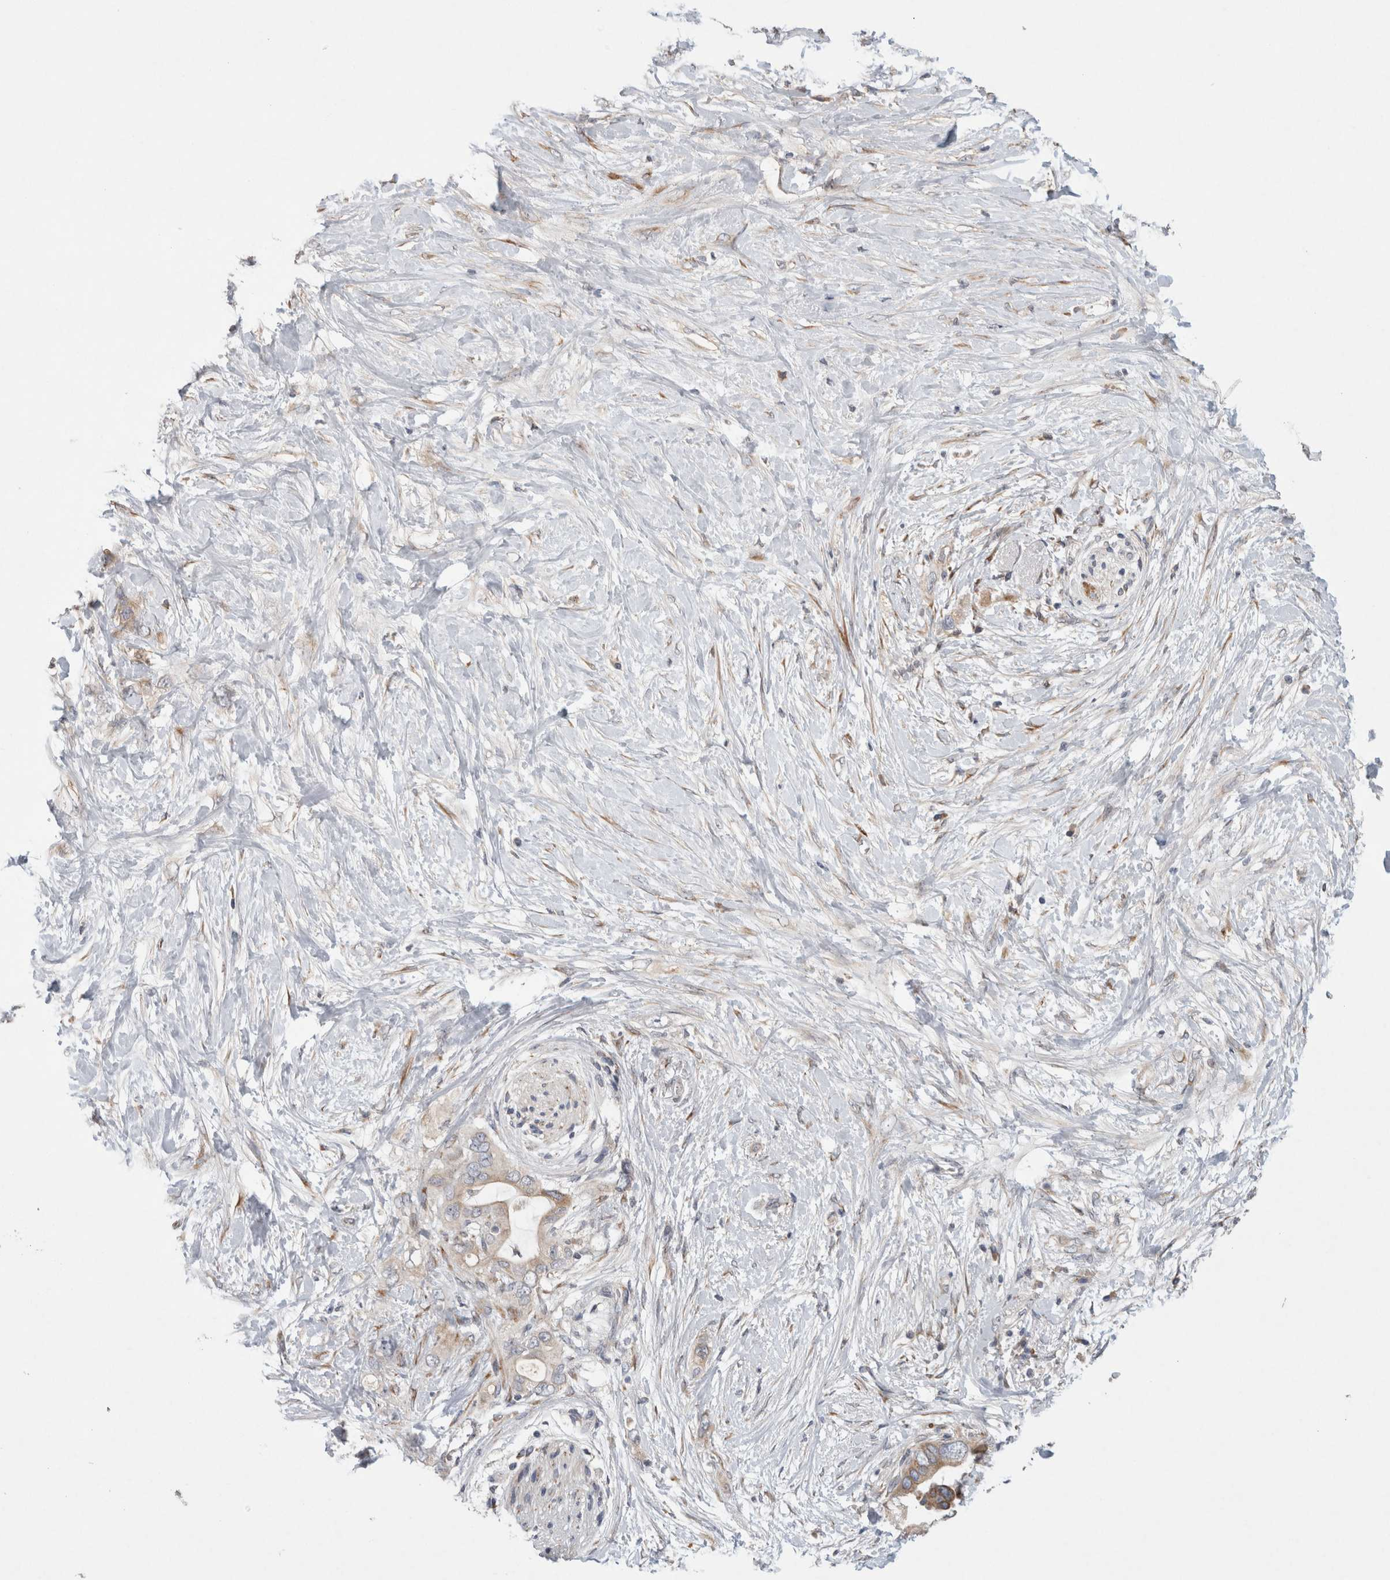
{"staining": {"intensity": "moderate", "quantity": "25%-75%", "location": "cytoplasmic/membranous"}, "tissue": "pancreatic cancer", "cell_type": "Tumor cells", "image_type": "cancer", "snomed": [{"axis": "morphology", "description": "Adenocarcinoma, NOS"}, {"axis": "topography", "description": "Pancreas"}], "caption": "Immunohistochemistry of pancreatic adenocarcinoma shows medium levels of moderate cytoplasmic/membranous staining in approximately 25%-75% of tumor cells.", "gene": "TRMT9B", "patient": {"sex": "female", "age": 56}}